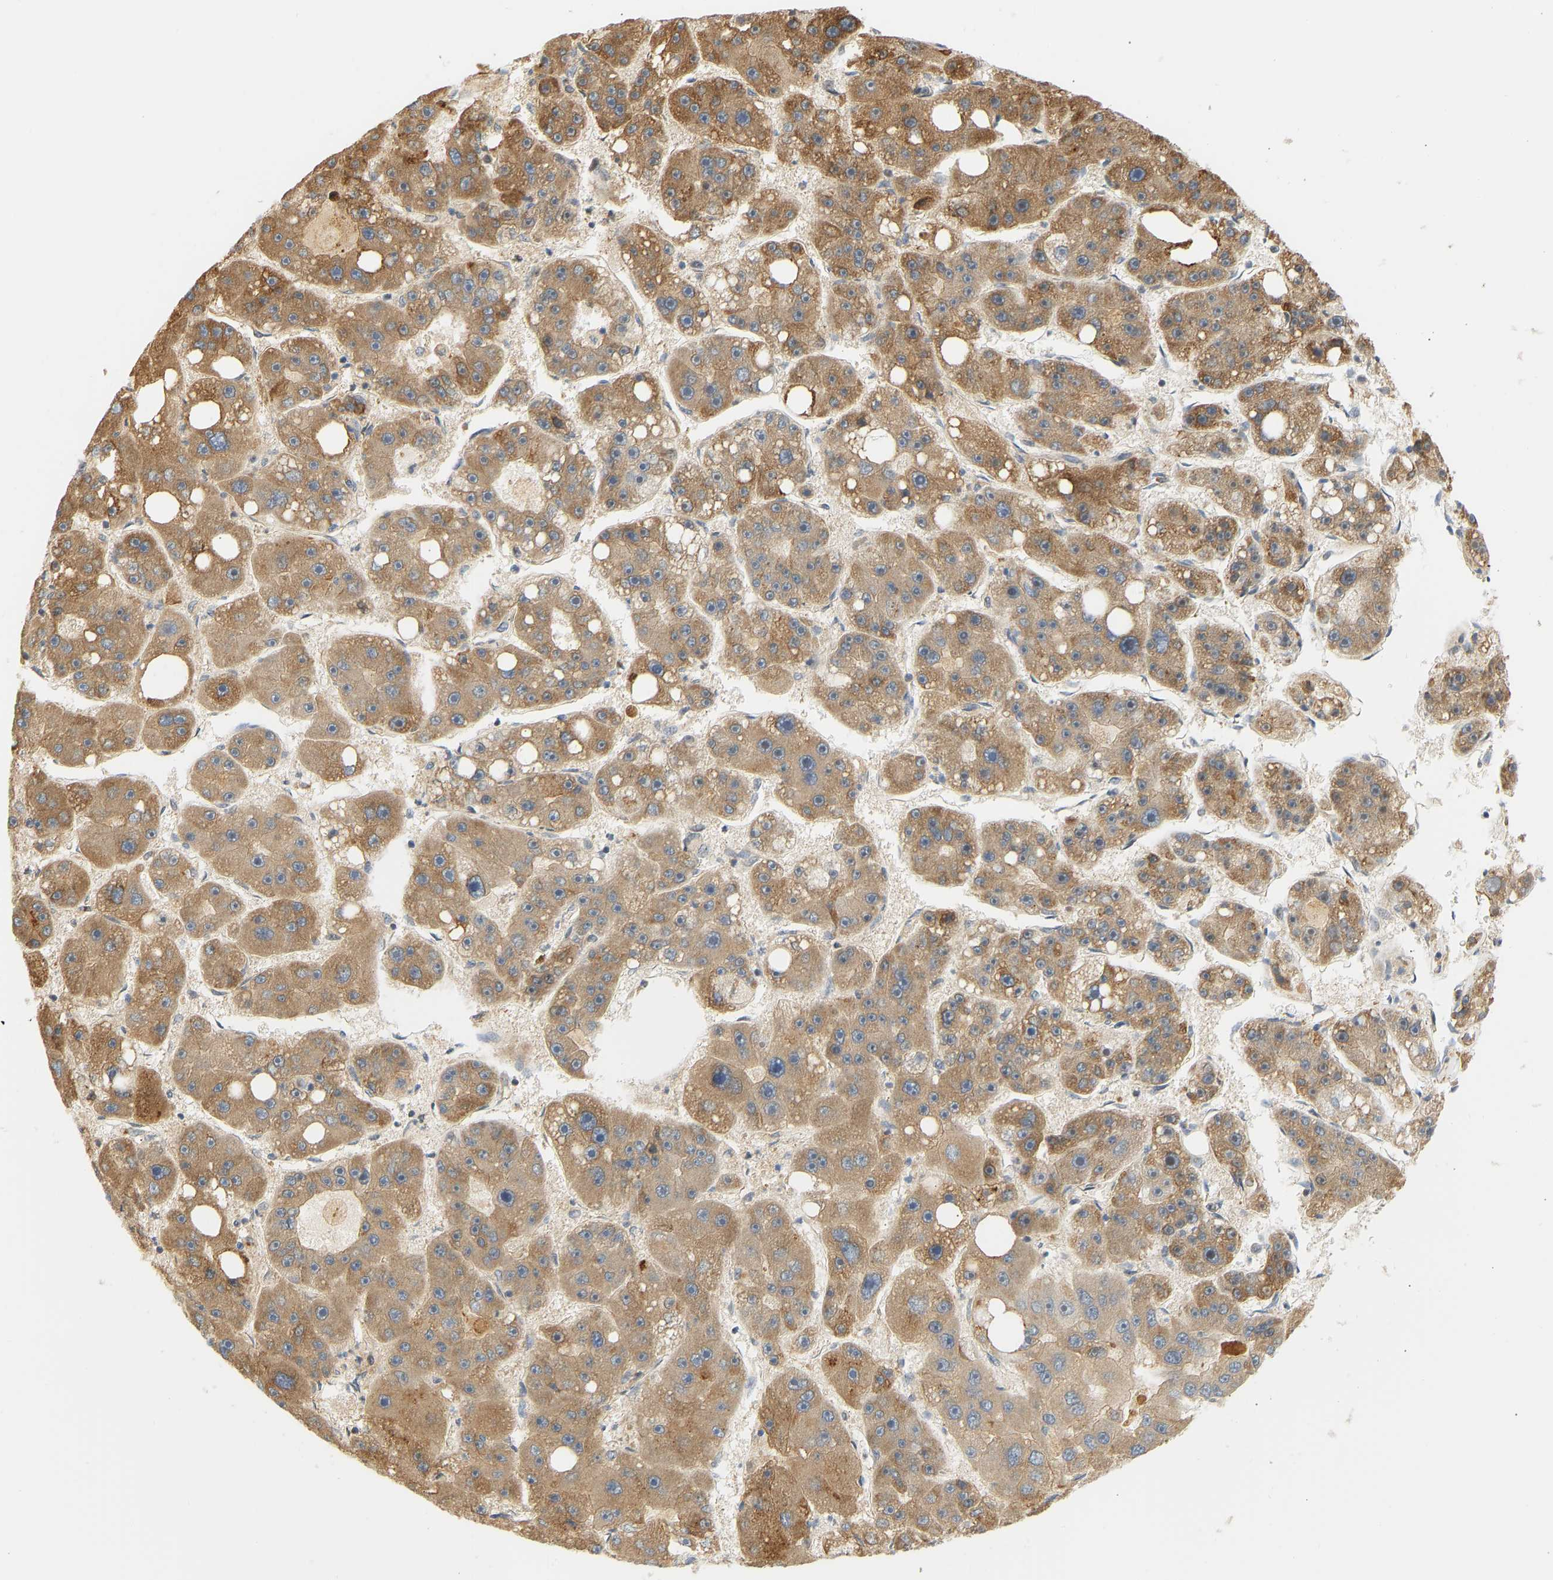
{"staining": {"intensity": "moderate", "quantity": ">75%", "location": "cytoplasmic/membranous"}, "tissue": "liver cancer", "cell_type": "Tumor cells", "image_type": "cancer", "snomed": [{"axis": "morphology", "description": "Carcinoma, Hepatocellular, NOS"}, {"axis": "topography", "description": "Liver"}], "caption": "IHC of liver cancer shows medium levels of moderate cytoplasmic/membranous staining in about >75% of tumor cells.", "gene": "CEP57", "patient": {"sex": "female", "age": 61}}